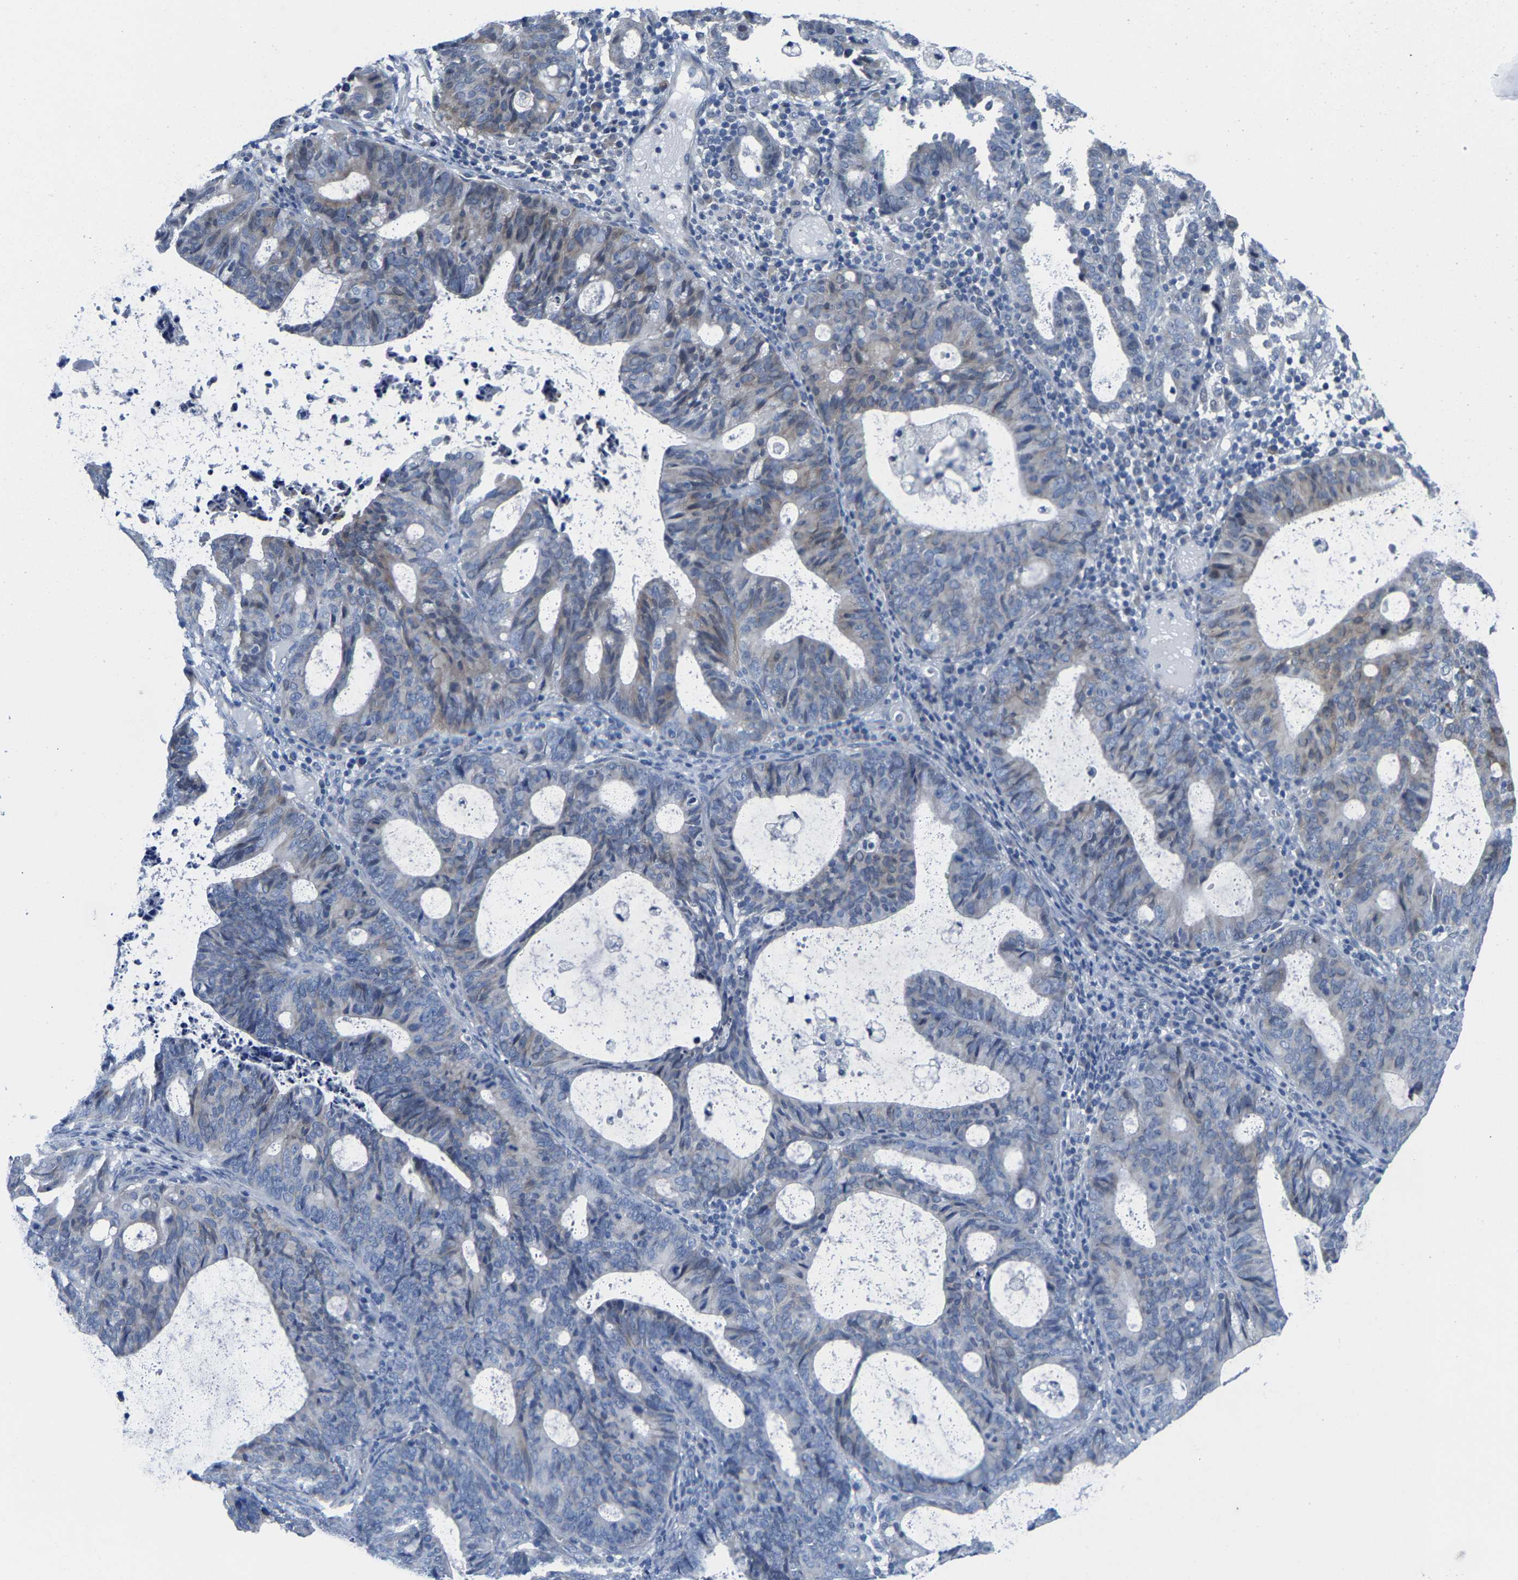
{"staining": {"intensity": "weak", "quantity": "<25%", "location": "cytoplasmic/membranous"}, "tissue": "endometrial cancer", "cell_type": "Tumor cells", "image_type": "cancer", "snomed": [{"axis": "morphology", "description": "Adenocarcinoma, NOS"}, {"axis": "topography", "description": "Uterus"}], "caption": "Tumor cells show no significant expression in endometrial cancer.", "gene": "KLHL1", "patient": {"sex": "female", "age": 83}}